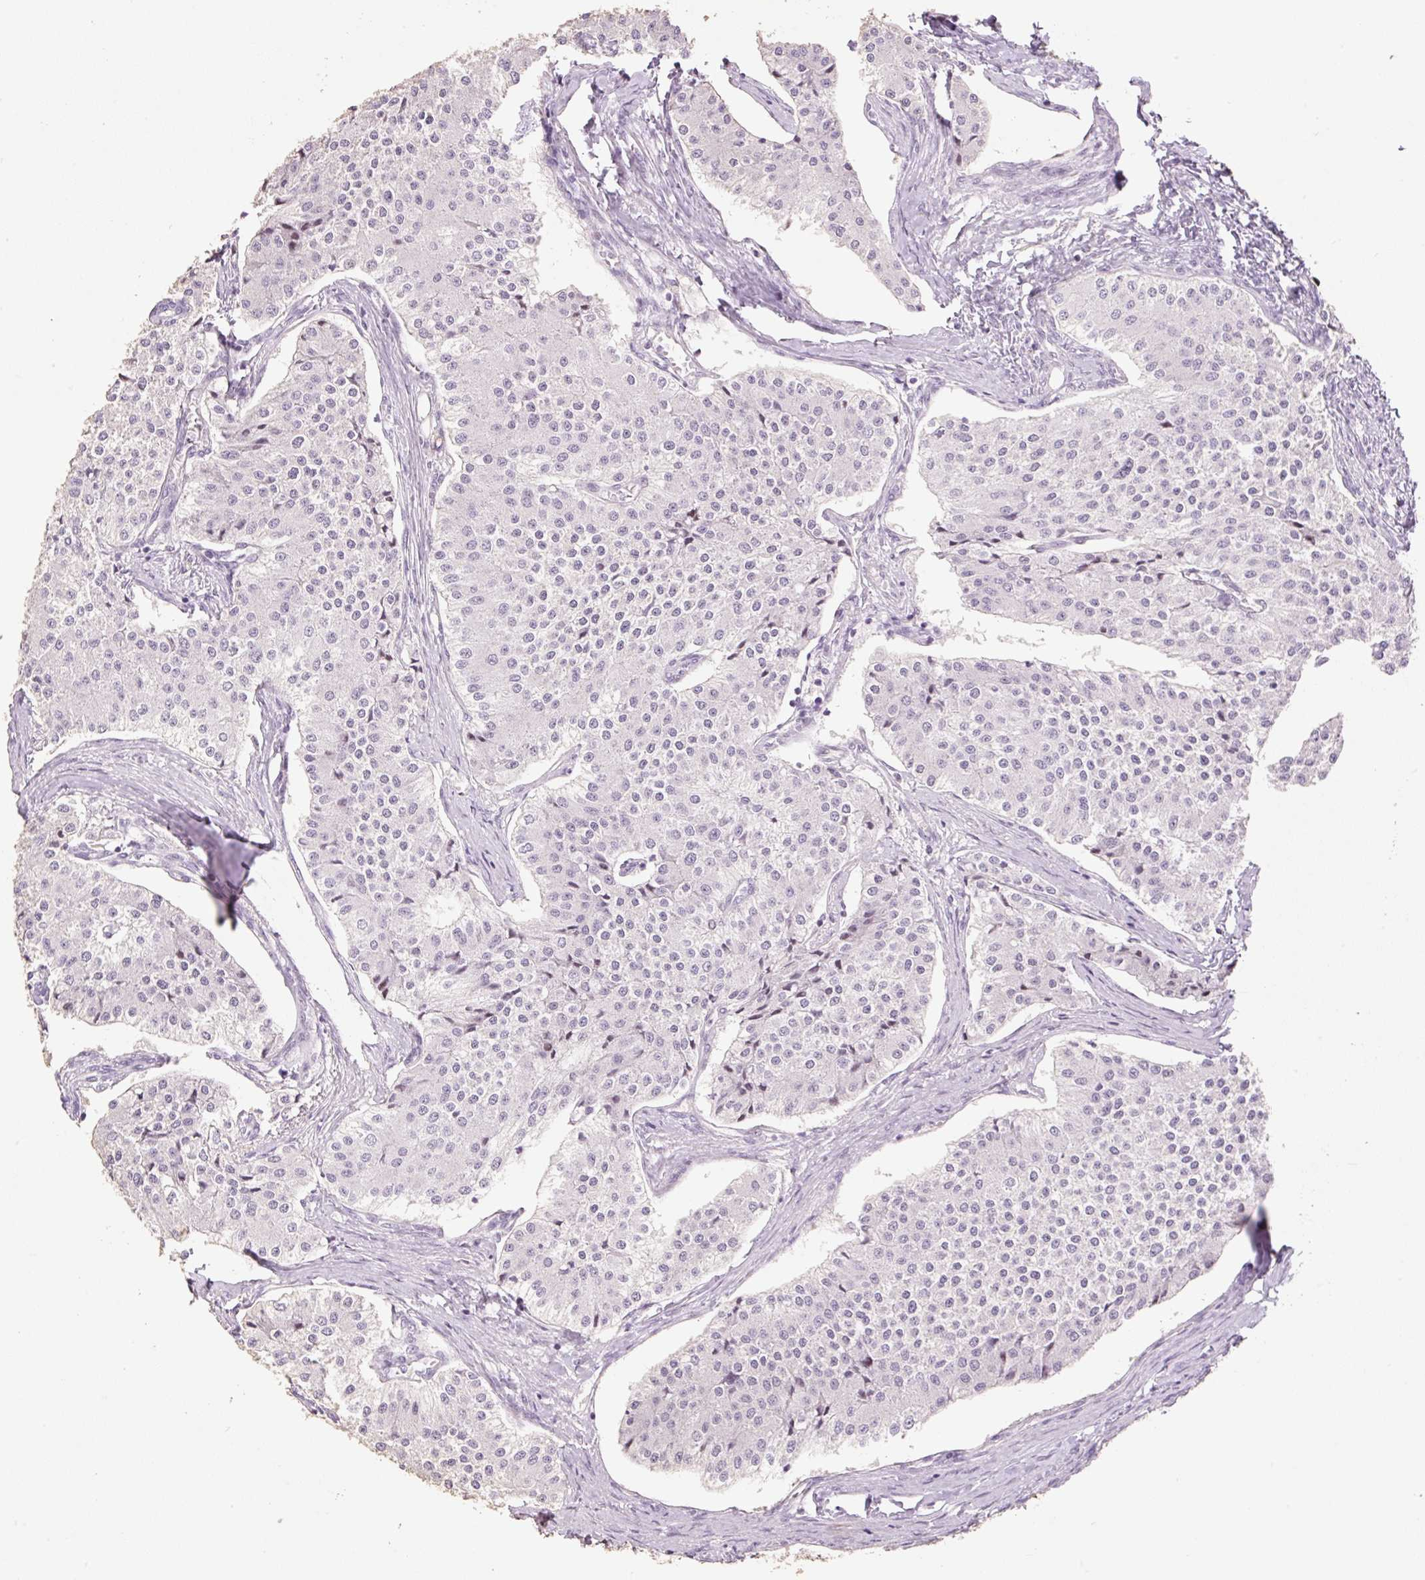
{"staining": {"intensity": "negative", "quantity": "none", "location": "none"}, "tissue": "carcinoid", "cell_type": "Tumor cells", "image_type": "cancer", "snomed": [{"axis": "morphology", "description": "Carcinoid, malignant, NOS"}, {"axis": "topography", "description": "Colon"}], "caption": "The image displays no significant positivity in tumor cells of malignant carcinoid.", "gene": "SP140L", "patient": {"sex": "female", "age": 52}}